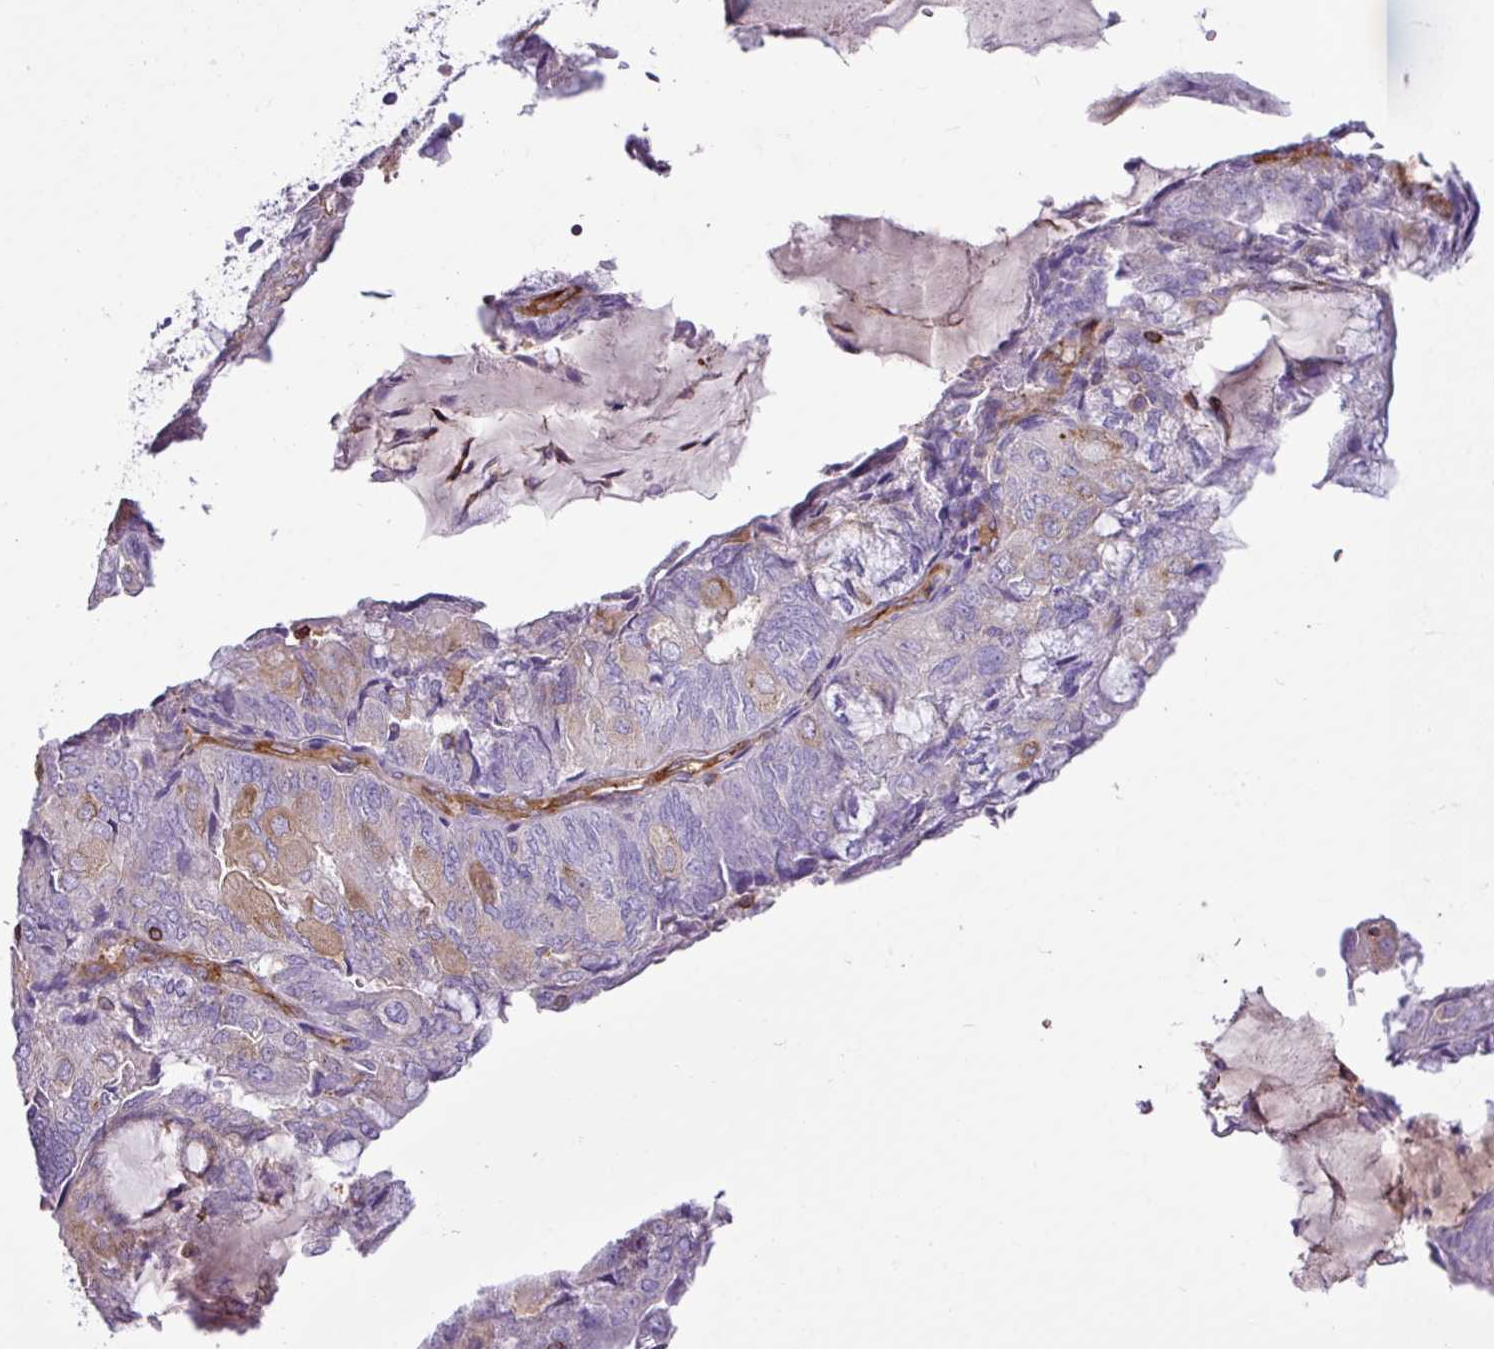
{"staining": {"intensity": "moderate", "quantity": "<25%", "location": "cytoplasmic/membranous"}, "tissue": "endometrial cancer", "cell_type": "Tumor cells", "image_type": "cancer", "snomed": [{"axis": "morphology", "description": "Adenocarcinoma, NOS"}, {"axis": "topography", "description": "Endometrium"}], "caption": "About <25% of tumor cells in human endometrial cancer exhibit moderate cytoplasmic/membranous protein positivity as visualized by brown immunohistochemical staining.", "gene": "EME2", "patient": {"sex": "female", "age": 81}}